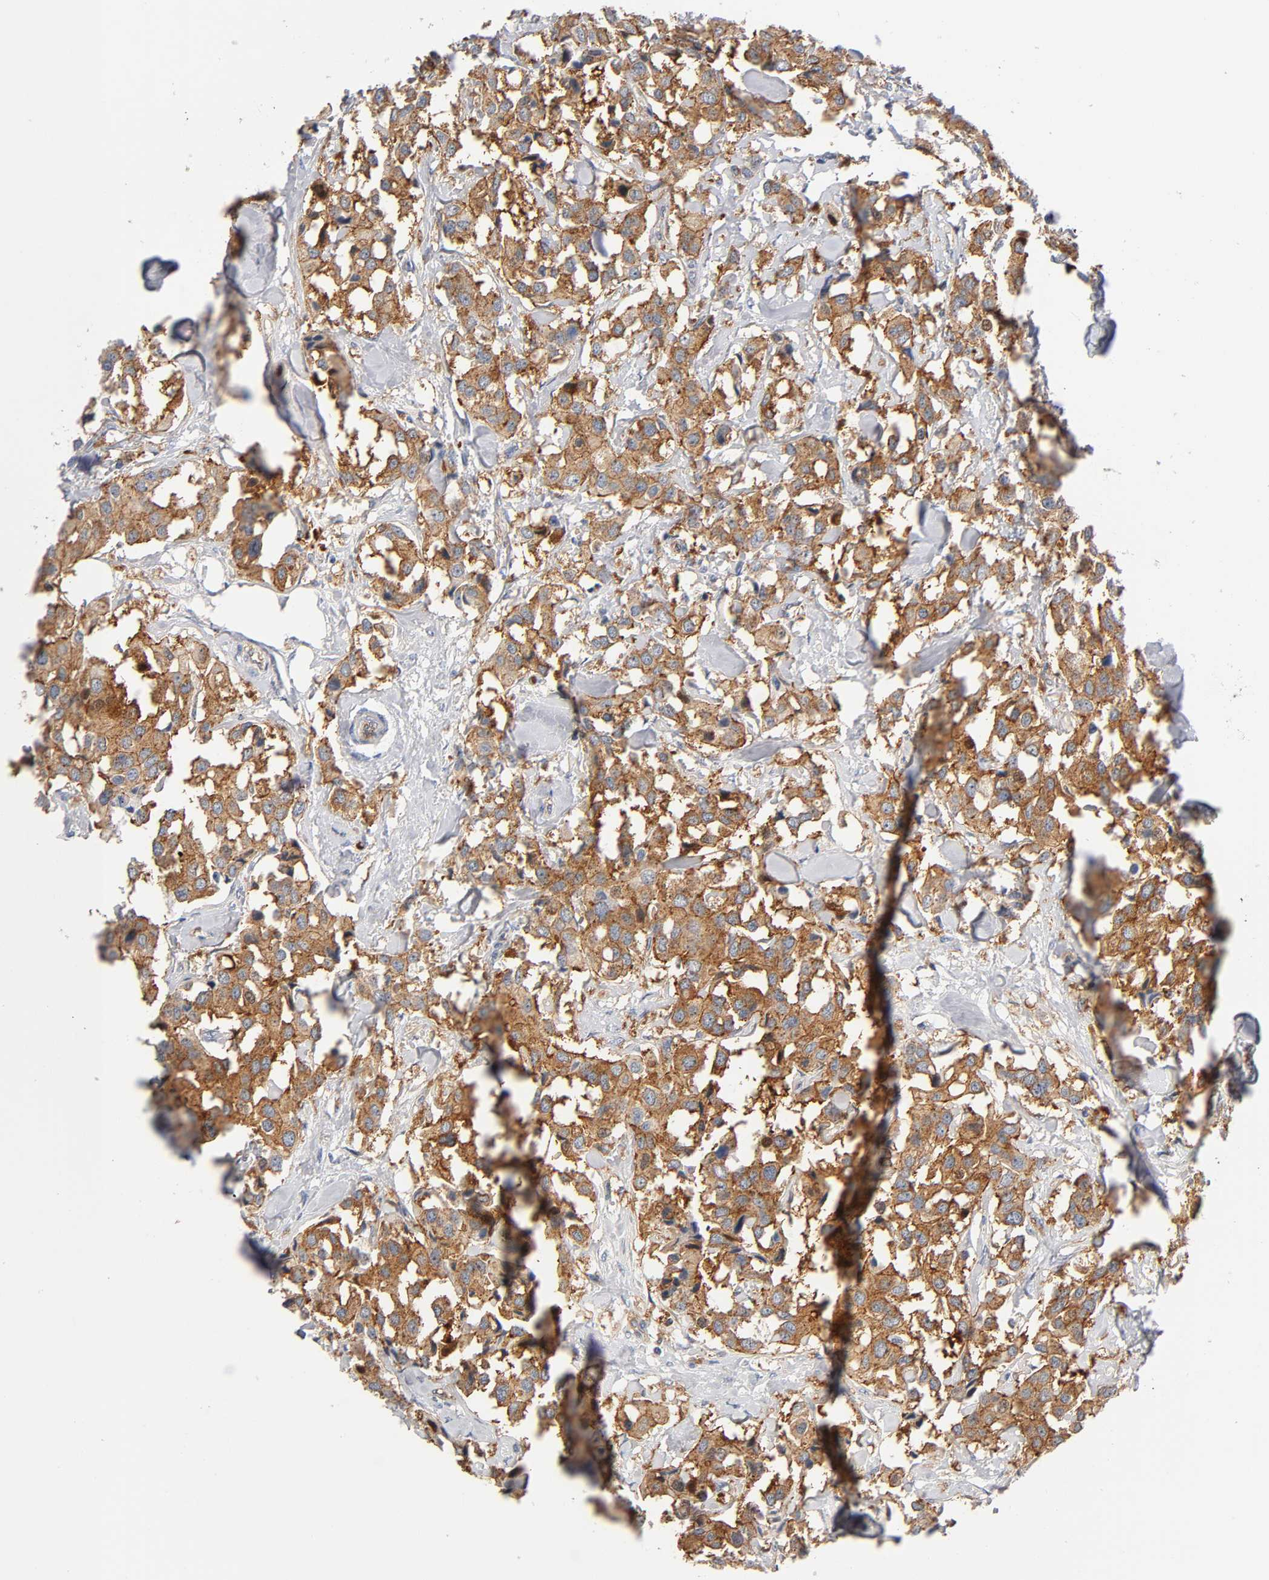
{"staining": {"intensity": "strong", "quantity": ">75%", "location": "cytoplasmic/membranous"}, "tissue": "breast cancer", "cell_type": "Tumor cells", "image_type": "cancer", "snomed": [{"axis": "morphology", "description": "Duct carcinoma"}, {"axis": "topography", "description": "Breast"}], "caption": "Breast cancer (infiltrating ductal carcinoma) stained for a protein (brown) demonstrates strong cytoplasmic/membranous positive expression in about >75% of tumor cells.", "gene": "CD2AP", "patient": {"sex": "female", "age": 80}}